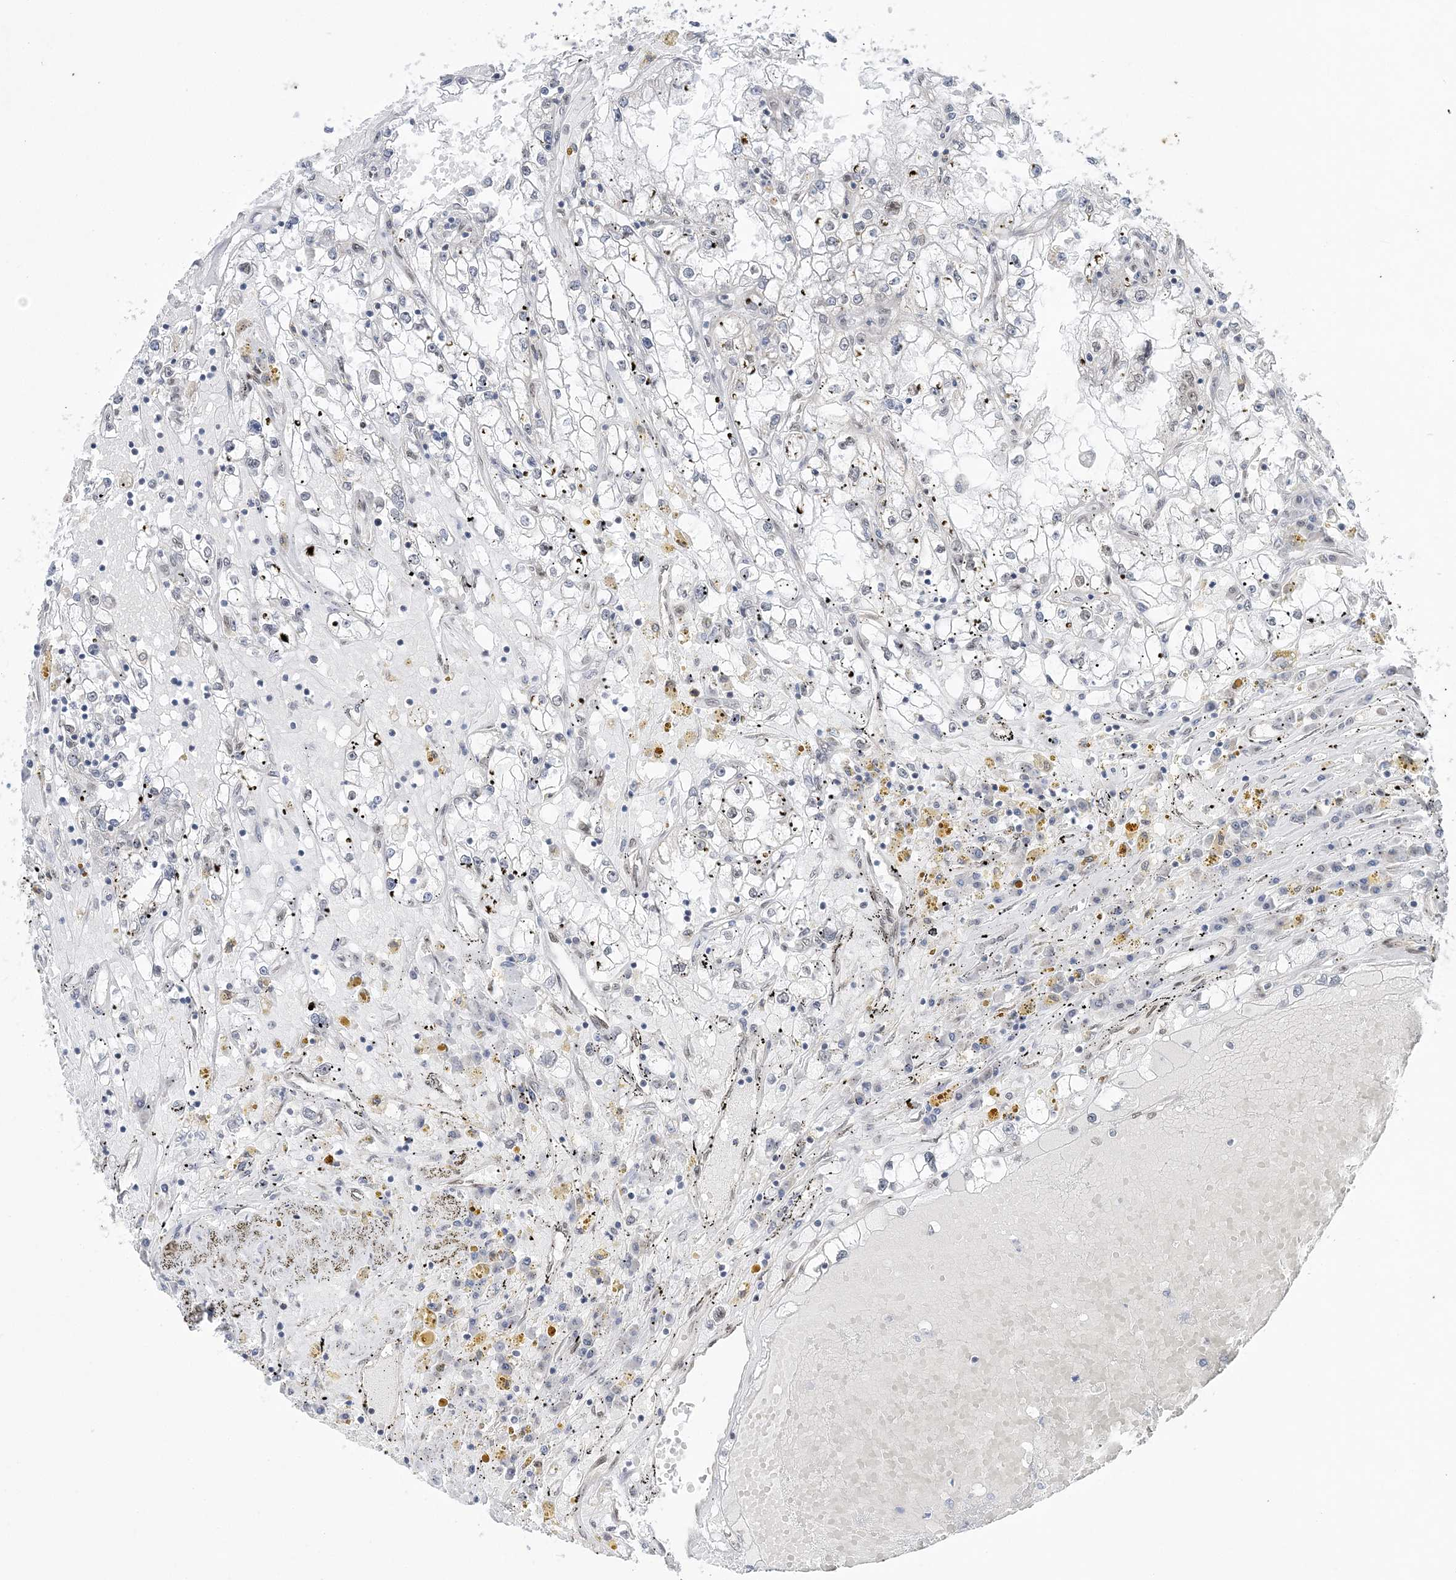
{"staining": {"intensity": "negative", "quantity": "none", "location": "none"}, "tissue": "renal cancer", "cell_type": "Tumor cells", "image_type": "cancer", "snomed": [{"axis": "morphology", "description": "Adenocarcinoma, NOS"}, {"axis": "topography", "description": "Kidney"}], "caption": "Adenocarcinoma (renal) was stained to show a protein in brown. There is no significant staining in tumor cells.", "gene": "WAC", "patient": {"sex": "male", "age": 56}}